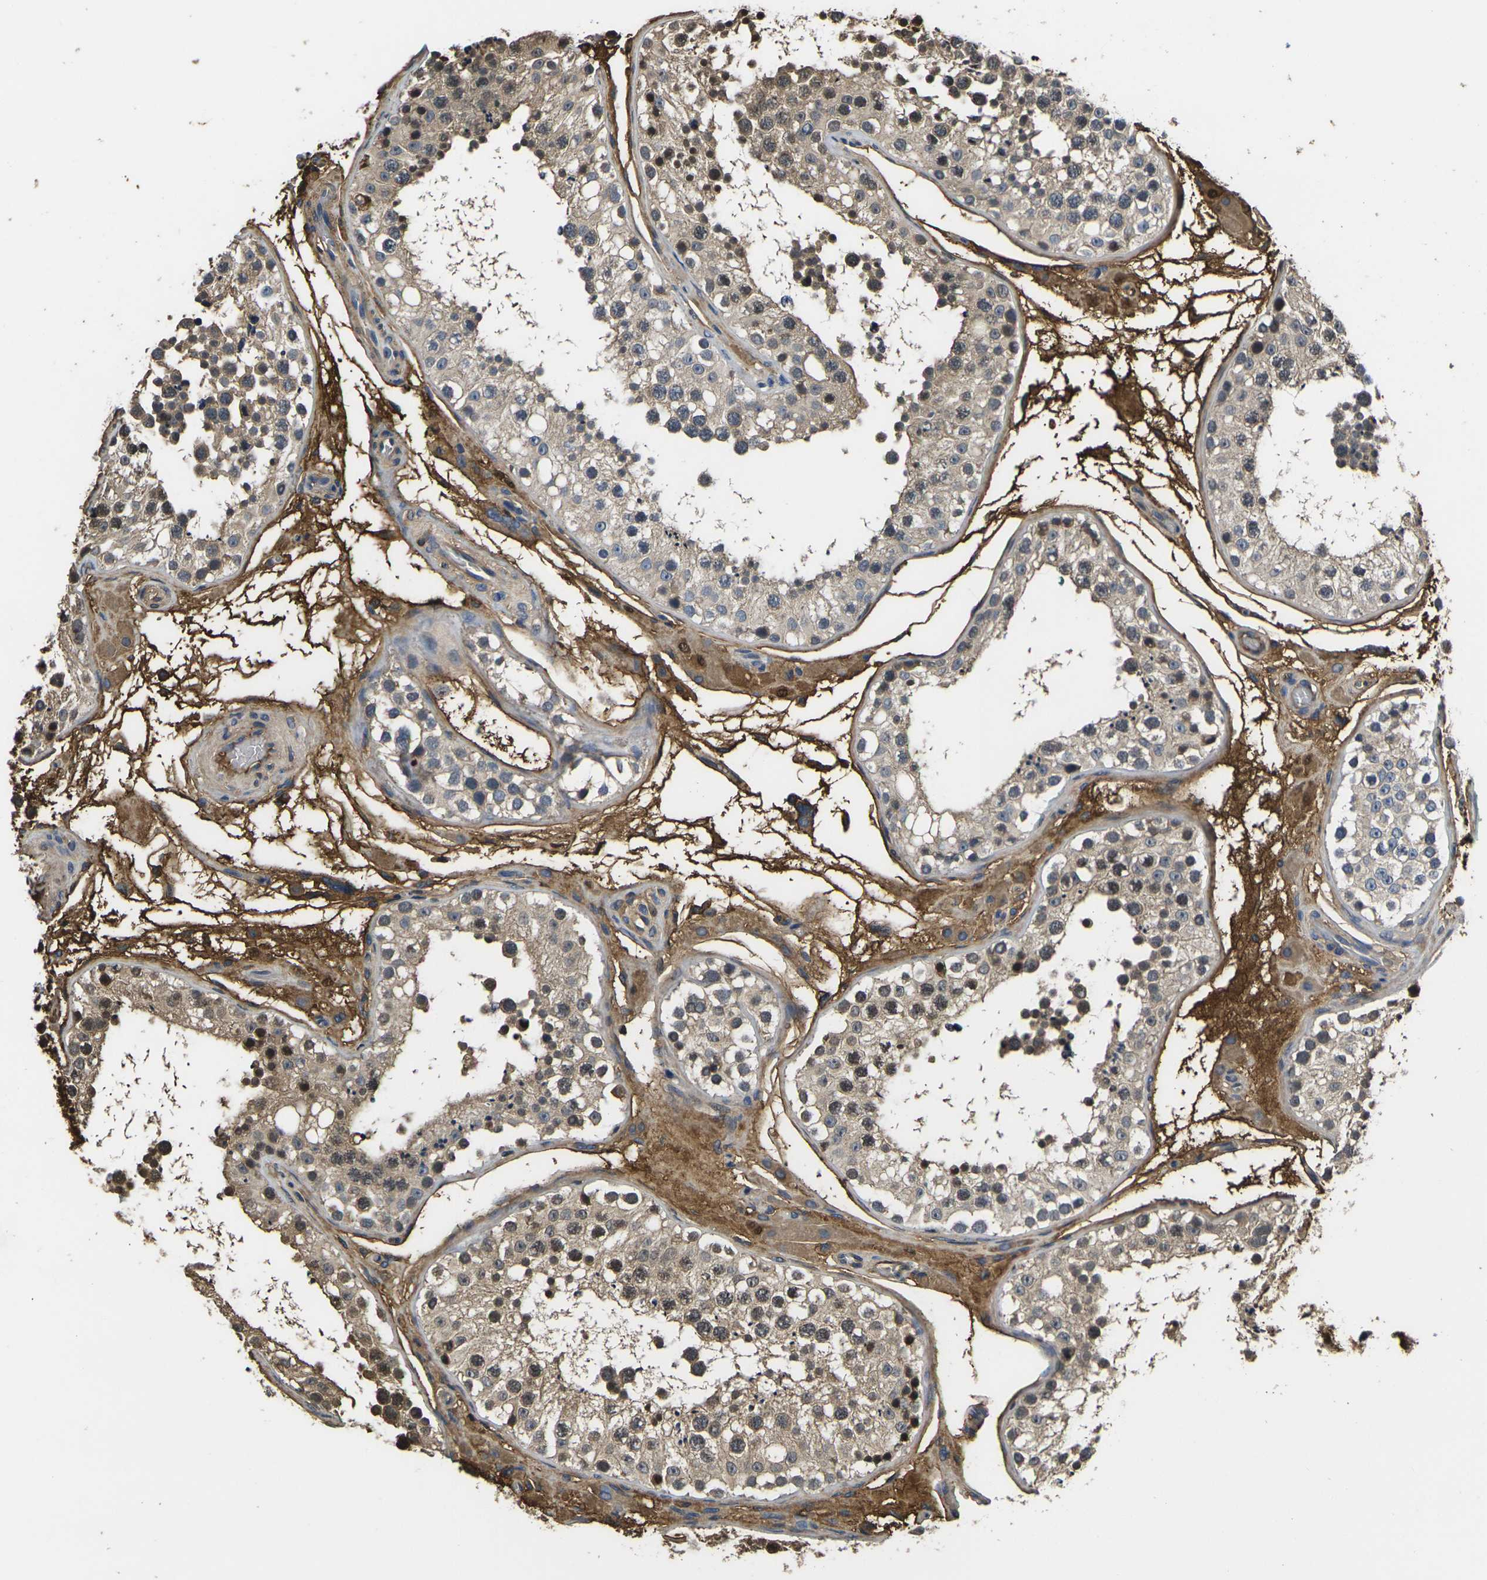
{"staining": {"intensity": "weak", "quantity": ">75%", "location": "cytoplasmic/membranous,nuclear"}, "tissue": "testis", "cell_type": "Cells in seminiferous ducts", "image_type": "normal", "snomed": [{"axis": "morphology", "description": "Normal tissue, NOS"}, {"axis": "topography", "description": "Testis"}], "caption": "Immunohistochemistry of benign human testis reveals low levels of weak cytoplasmic/membranous,nuclear staining in about >75% of cells in seminiferous ducts.", "gene": "HSPG2", "patient": {"sex": "male", "age": 26}}